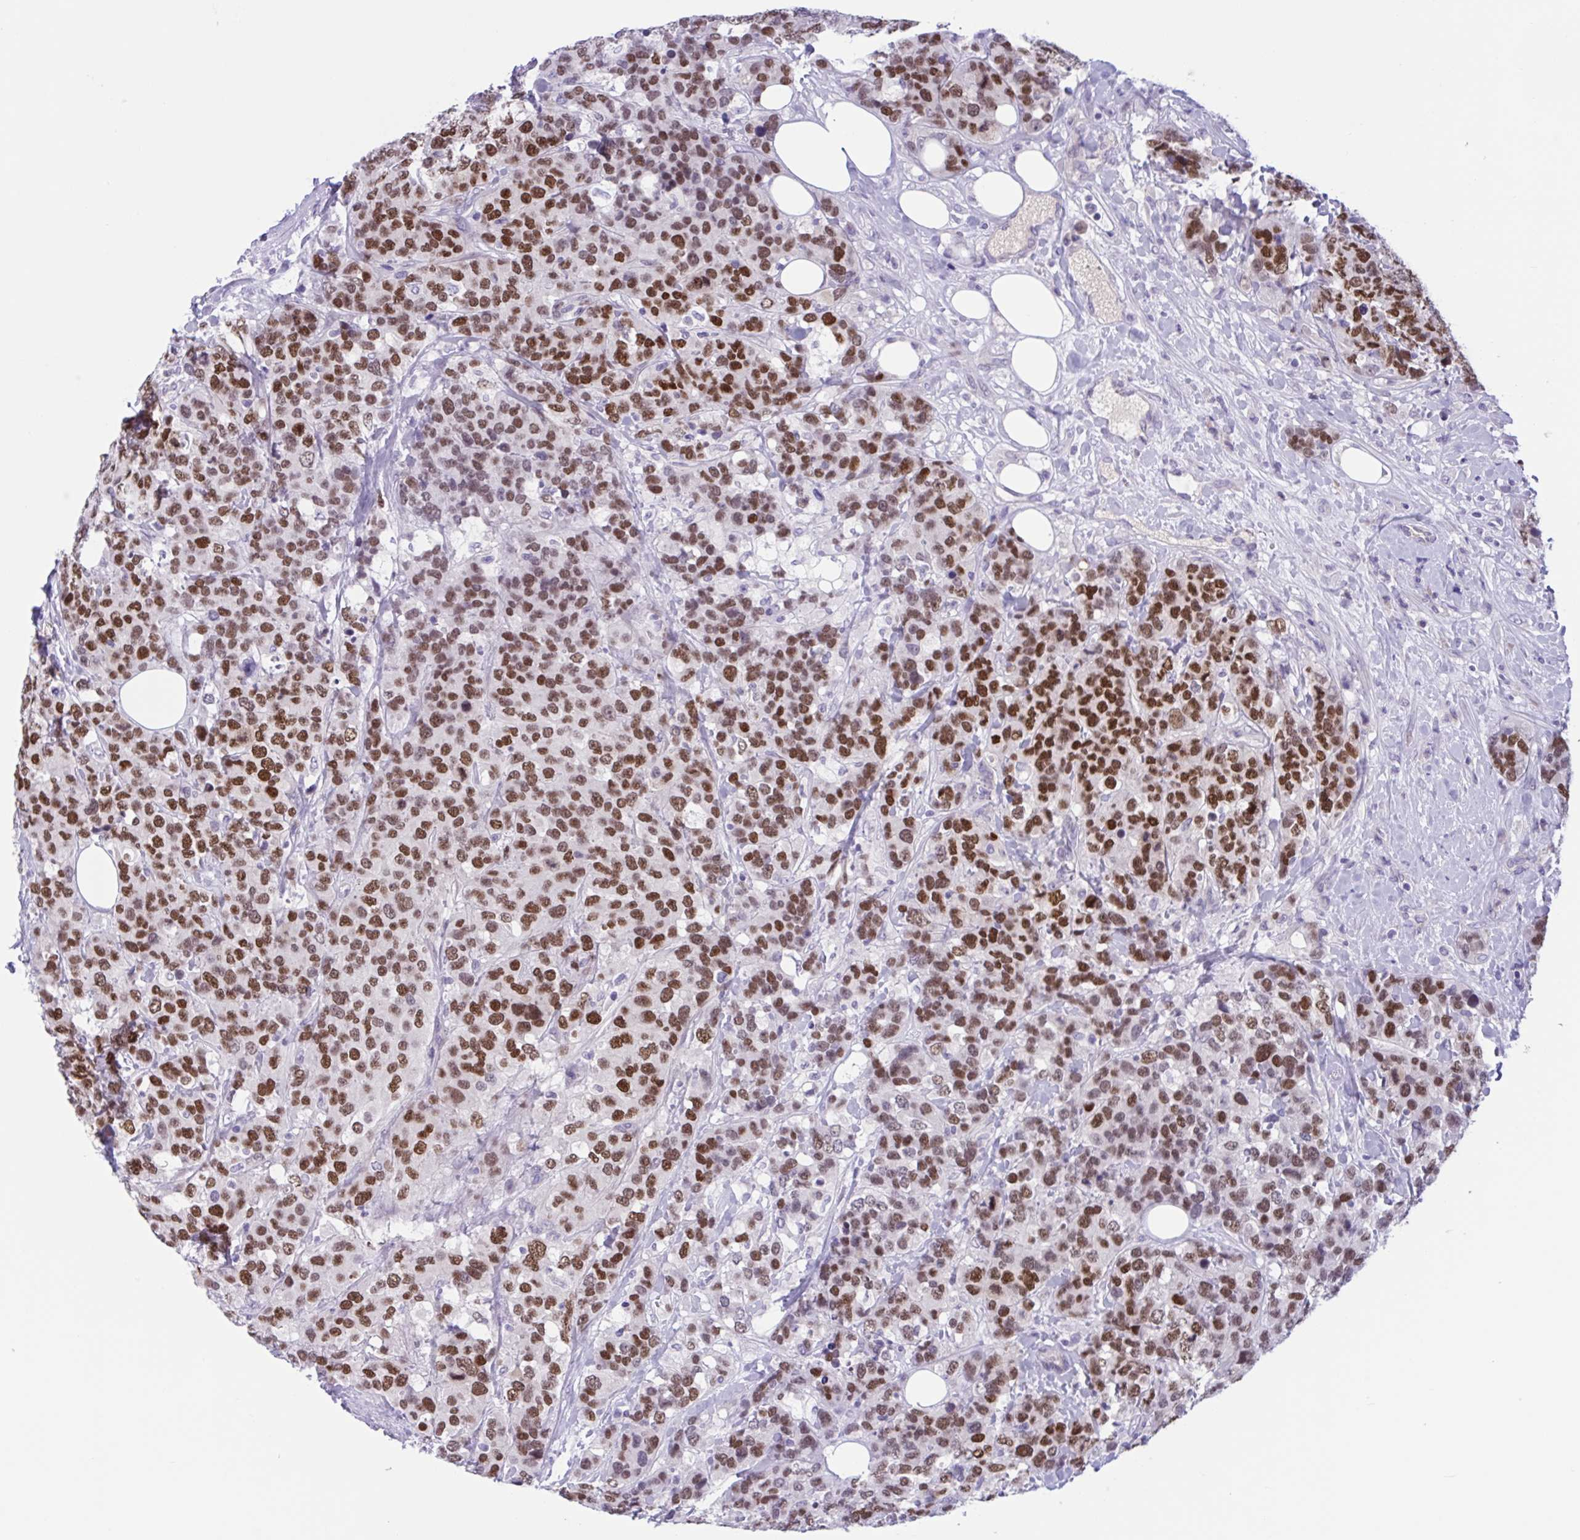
{"staining": {"intensity": "strong", "quantity": ">75%", "location": "nuclear"}, "tissue": "breast cancer", "cell_type": "Tumor cells", "image_type": "cancer", "snomed": [{"axis": "morphology", "description": "Lobular carcinoma"}, {"axis": "topography", "description": "Breast"}], "caption": "Immunohistochemical staining of human breast cancer (lobular carcinoma) reveals strong nuclear protein staining in about >75% of tumor cells. (DAB IHC, brown staining for protein, blue staining for nuclei).", "gene": "WNT9B", "patient": {"sex": "female", "age": 59}}